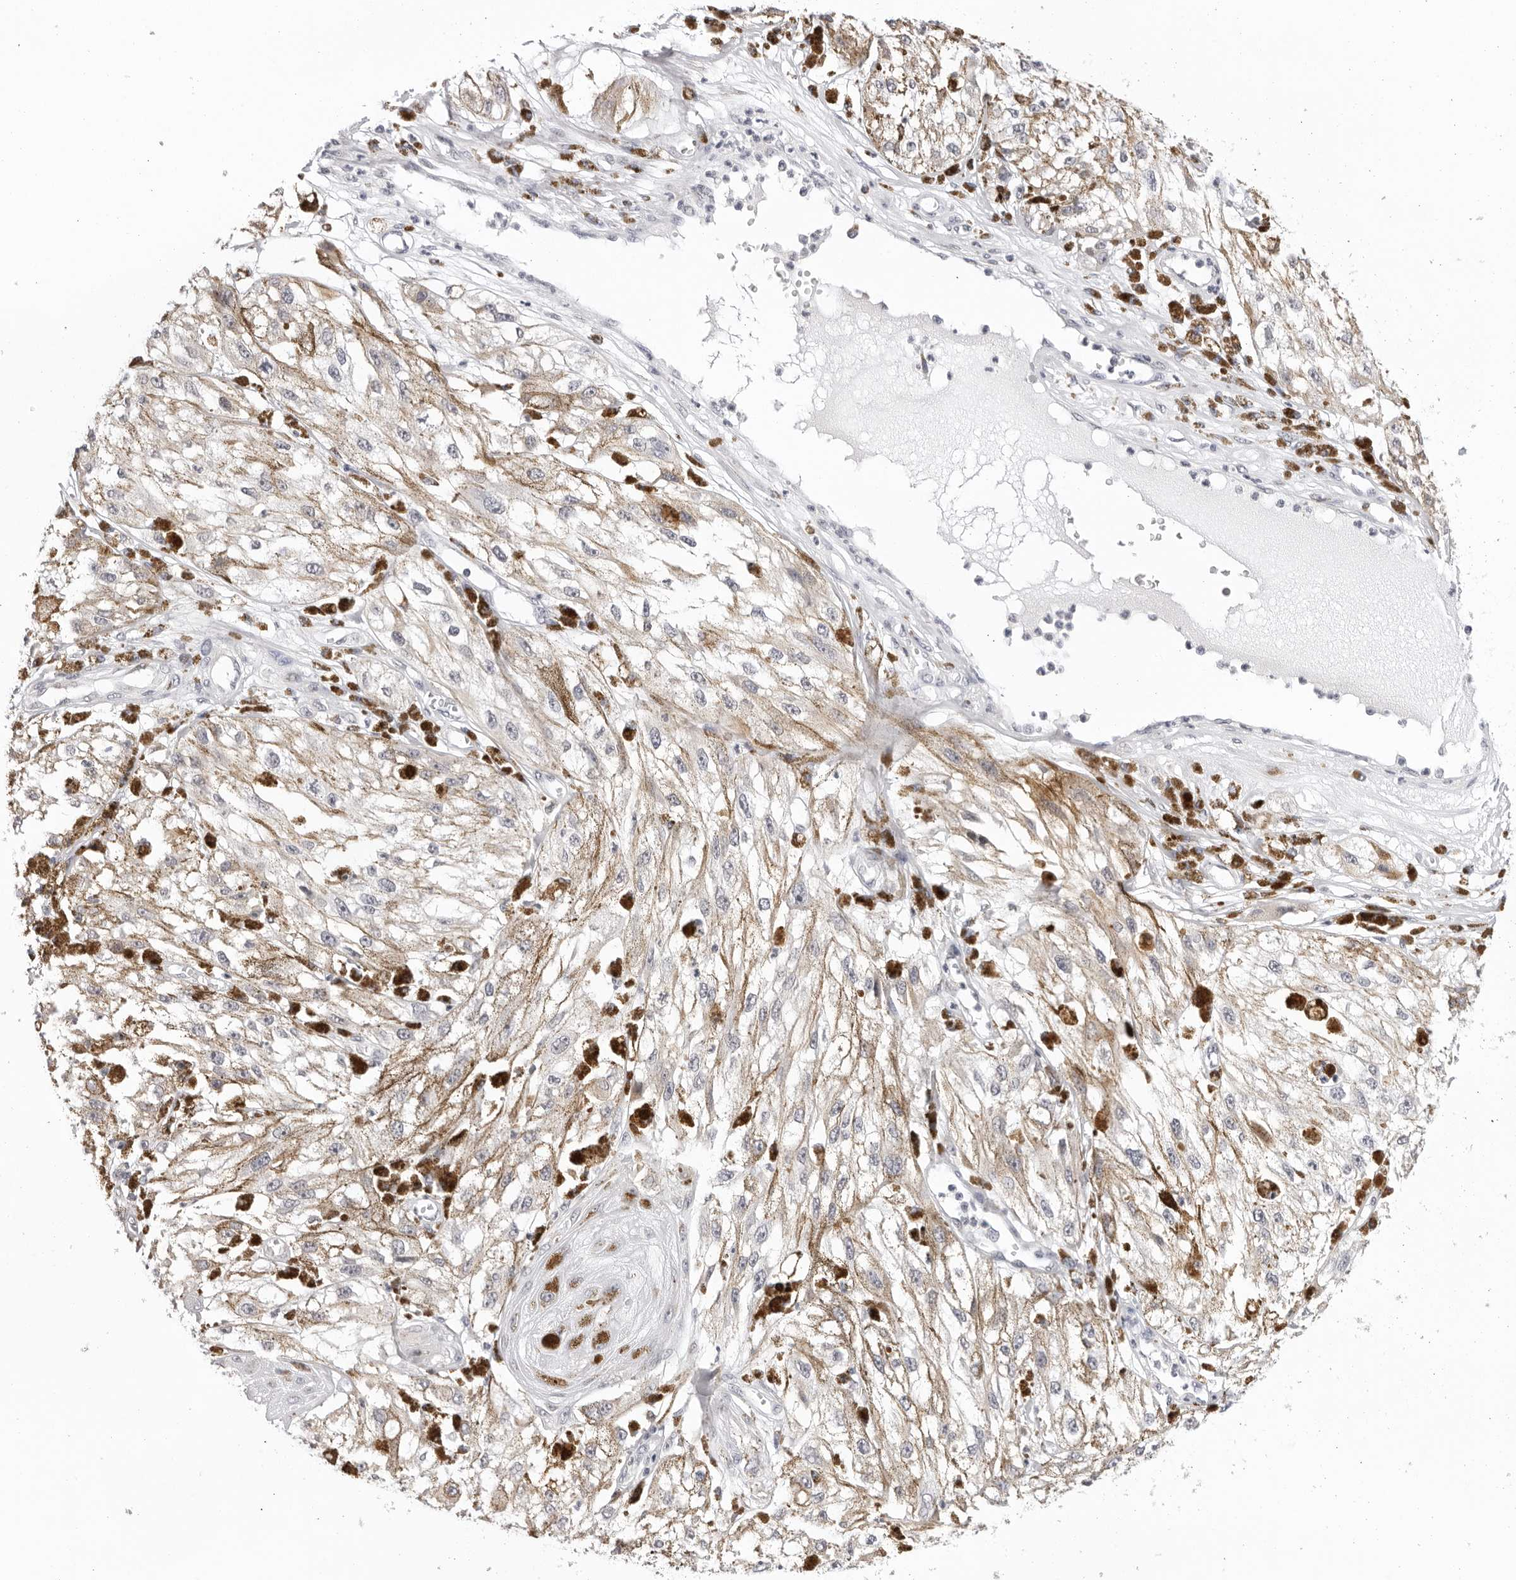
{"staining": {"intensity": "negative", "quantity": "none", "location": "none"}, "tissue": "melanoma", "cell_type": "Tumor cells", "image_type": "cancer", "snomed": [{"axis": "morphology", "description": "Malignant melanoma, NOS"}, {"axis": "topography", "description": "Skin"}], "caption": "Human melanoma stained for a protein using immunohistochemistry (IHC) demonstrates no positivity in tumor cells.", "gene": "IL17RA", "patient": {"sex": "male", "age": 88}}